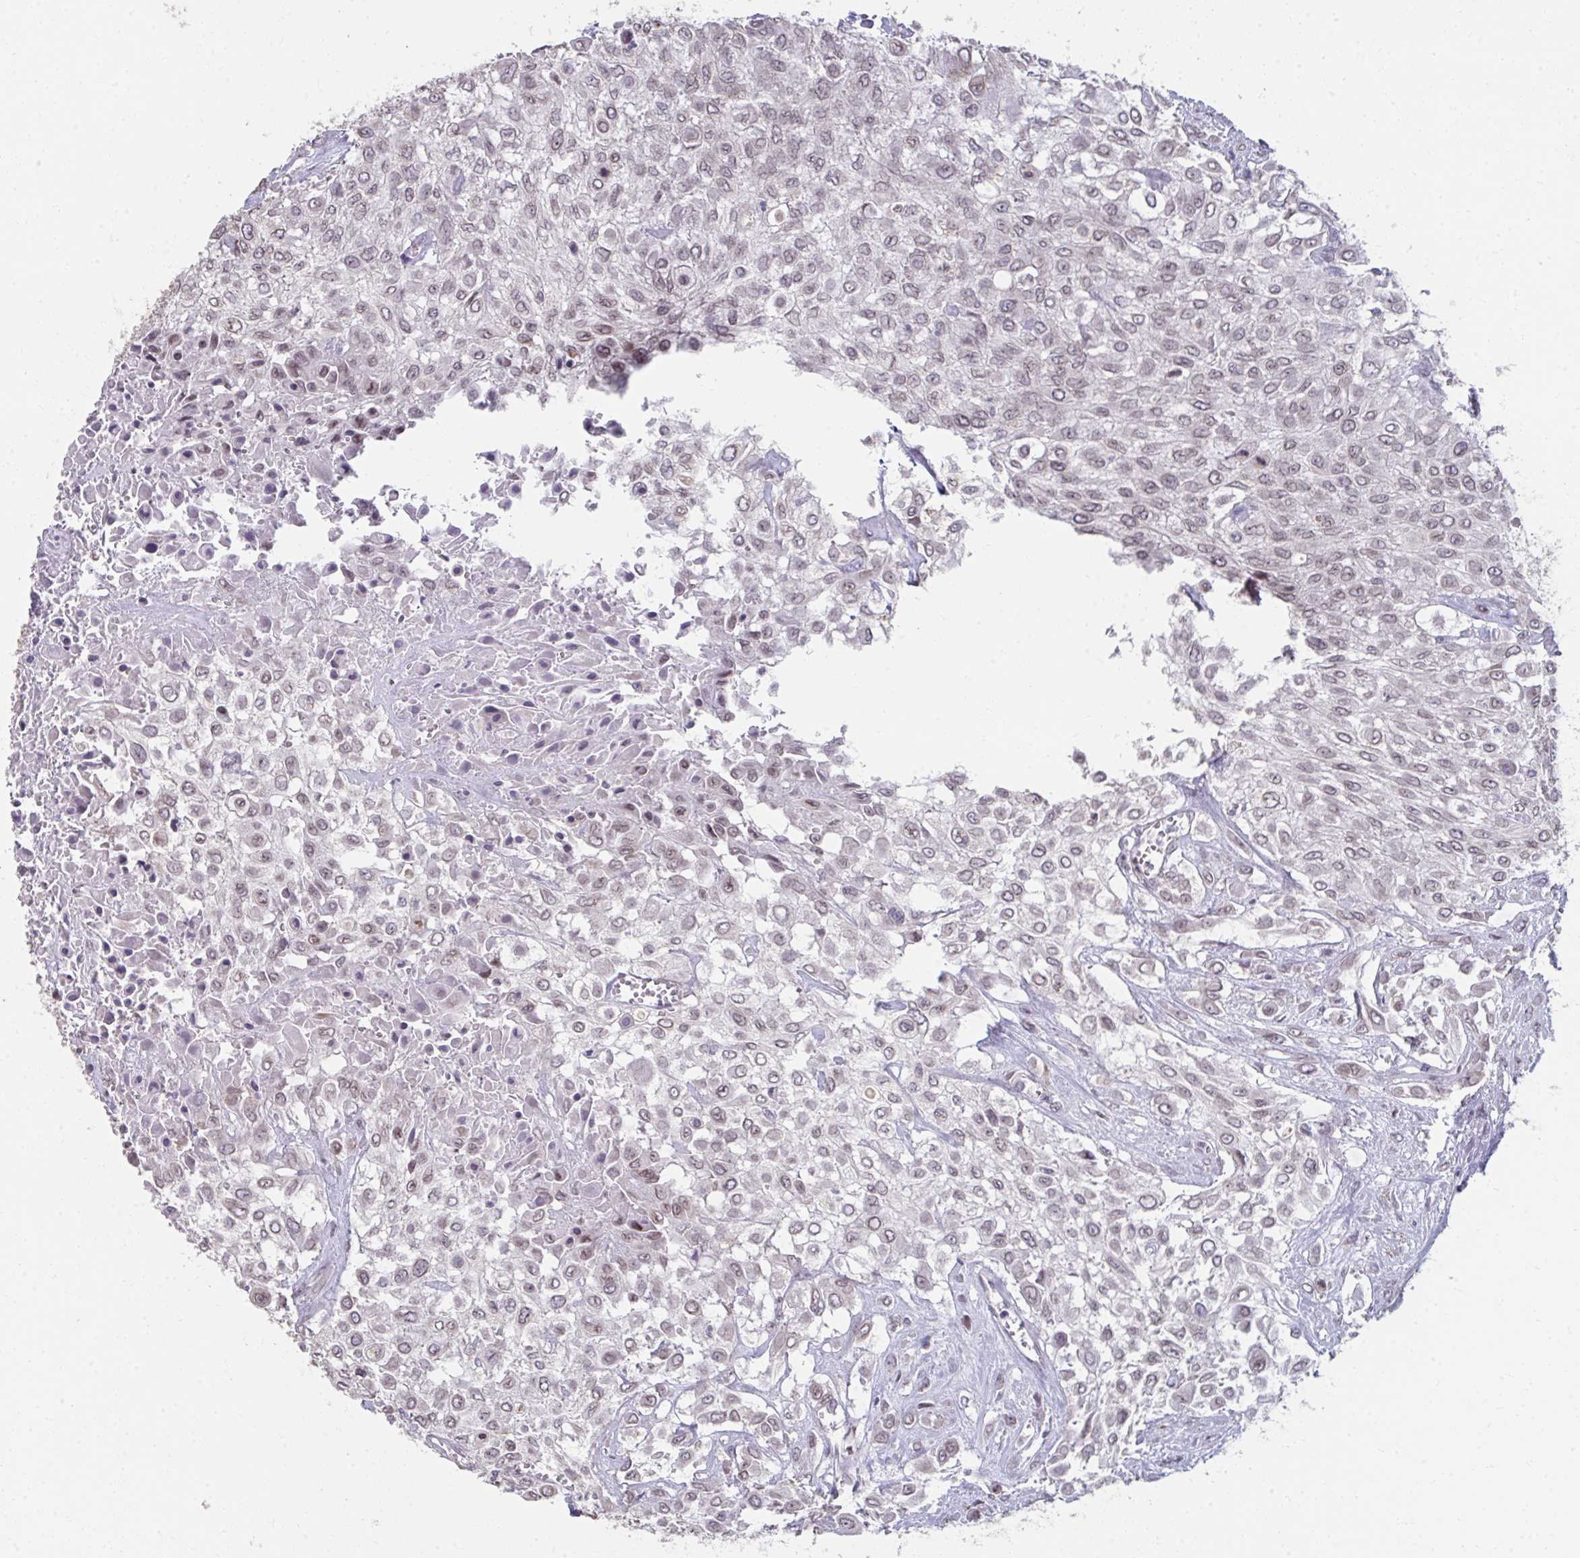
{"staining": {"intensity": "weak", "quantity": "25%-75%", "location": "nuclear"}, "tissue": "urothelial cancer", "cell_type": "Tumor cells", "image_type": "cancer", "snomed": [{"axis": "morphology", "description": "Urothelial carcinoma, High grade"}, {"axis": "topography", "description": "Urinary bladder"}], "caption": "A brown stain shows weak nuclear staining of a protein in human urothelial carcinoma (high-grade) tumor cells.", "gene": "NUP133", "patient": {"sex": "male", "age": 57}}